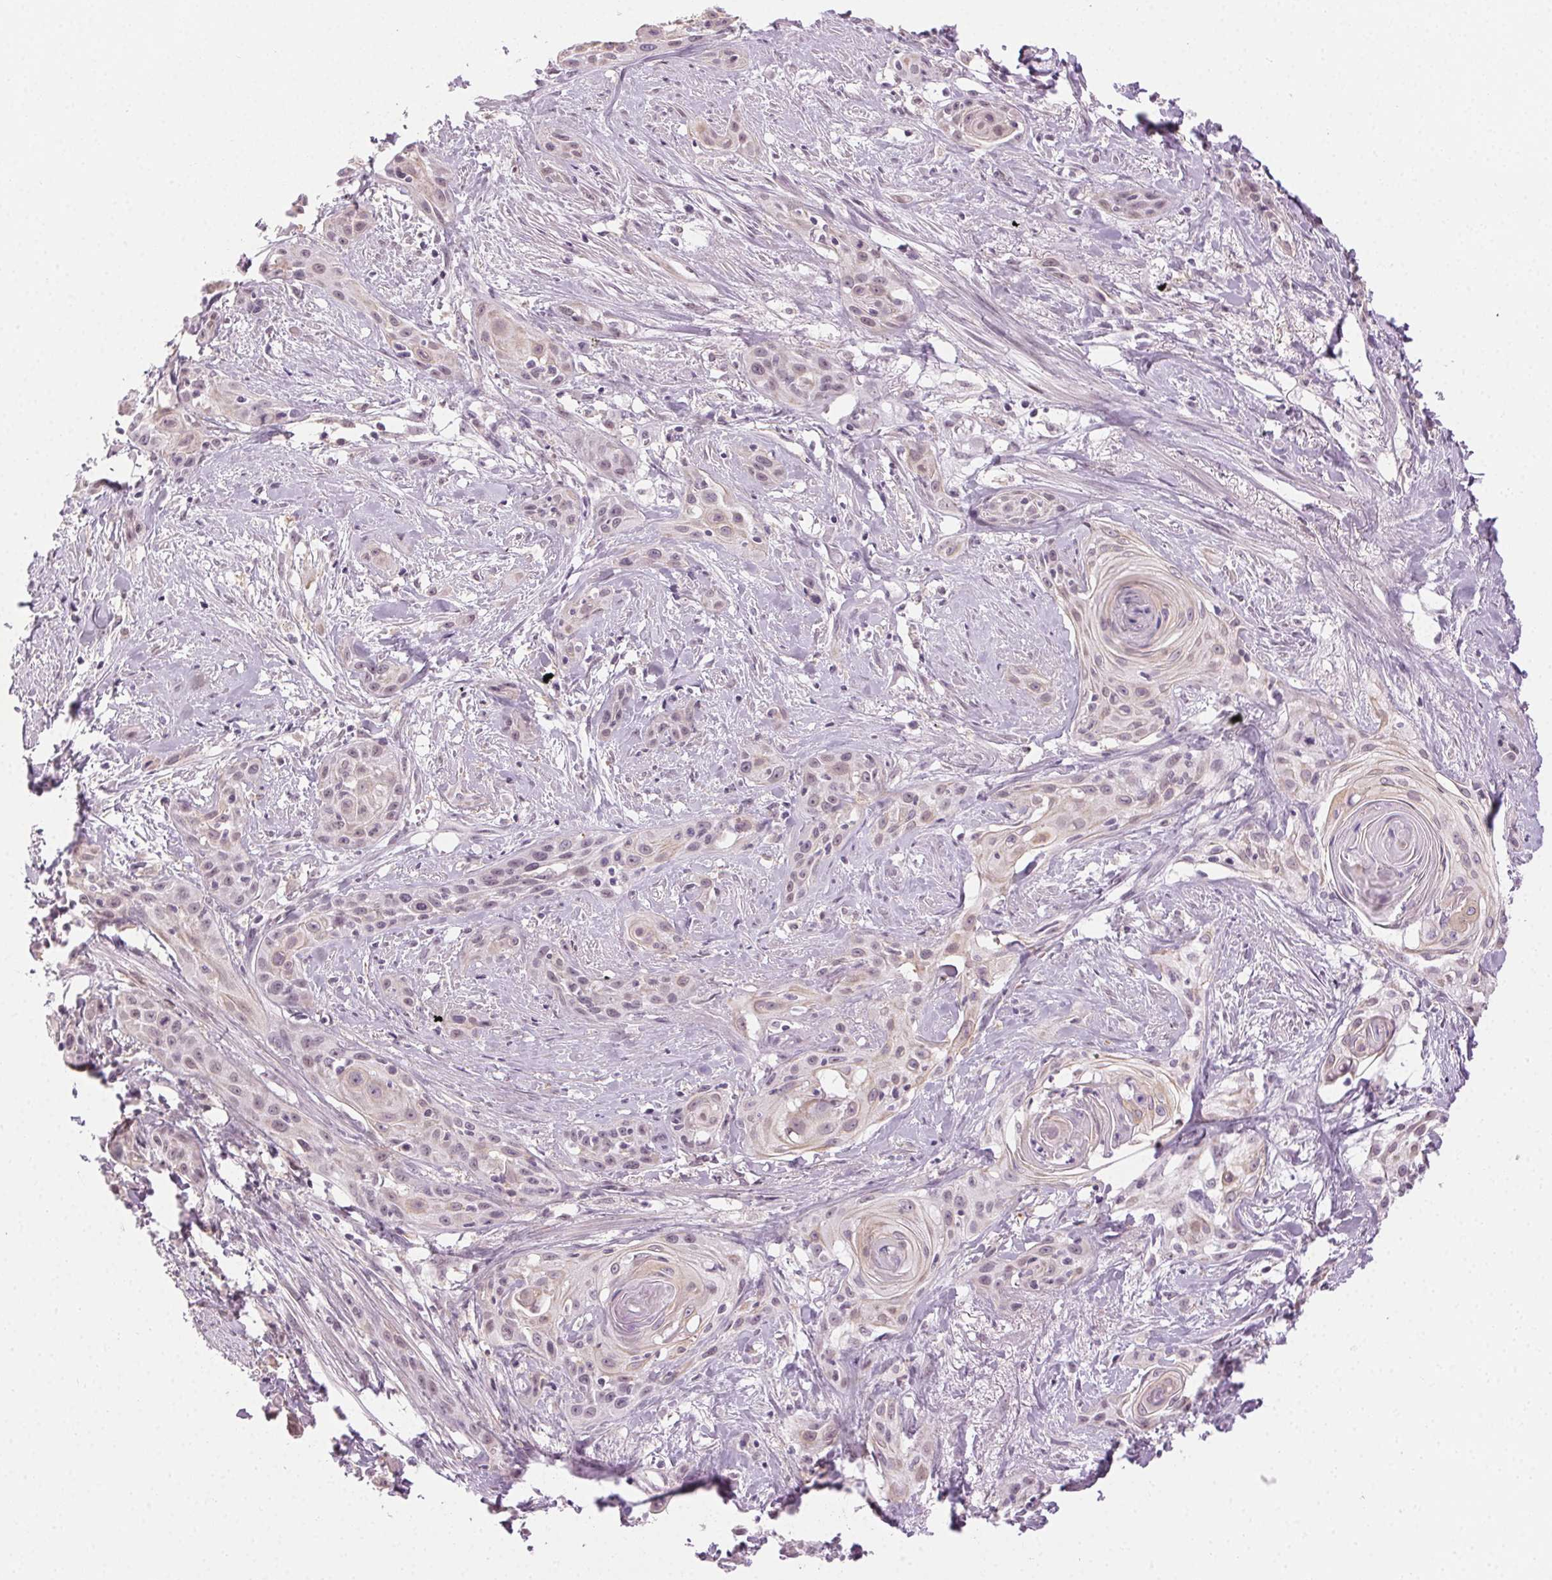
{"staining": {"intensity": "weak", "quantity": "<25%", "location": "cytoplasmic/membranous"}, "tissue": "skin cancer", "cell_type": "Tumor cells", "image_type": "cancer", "snomed": [{"axis": "morphology", "description": "Squamous cell carcinoma, NOS"}, {"axis": "topography", "description": "Skin"}, {"axis": "topography", "description": "Anal"}], "caption": "This is an immunohistochemistry (IHC) histopathology image of human skin squamous cell carcinoma. There is no expression in tumor cells.", "gene": "AIF1L", "patient": {"sex": "male", "age": 64}}